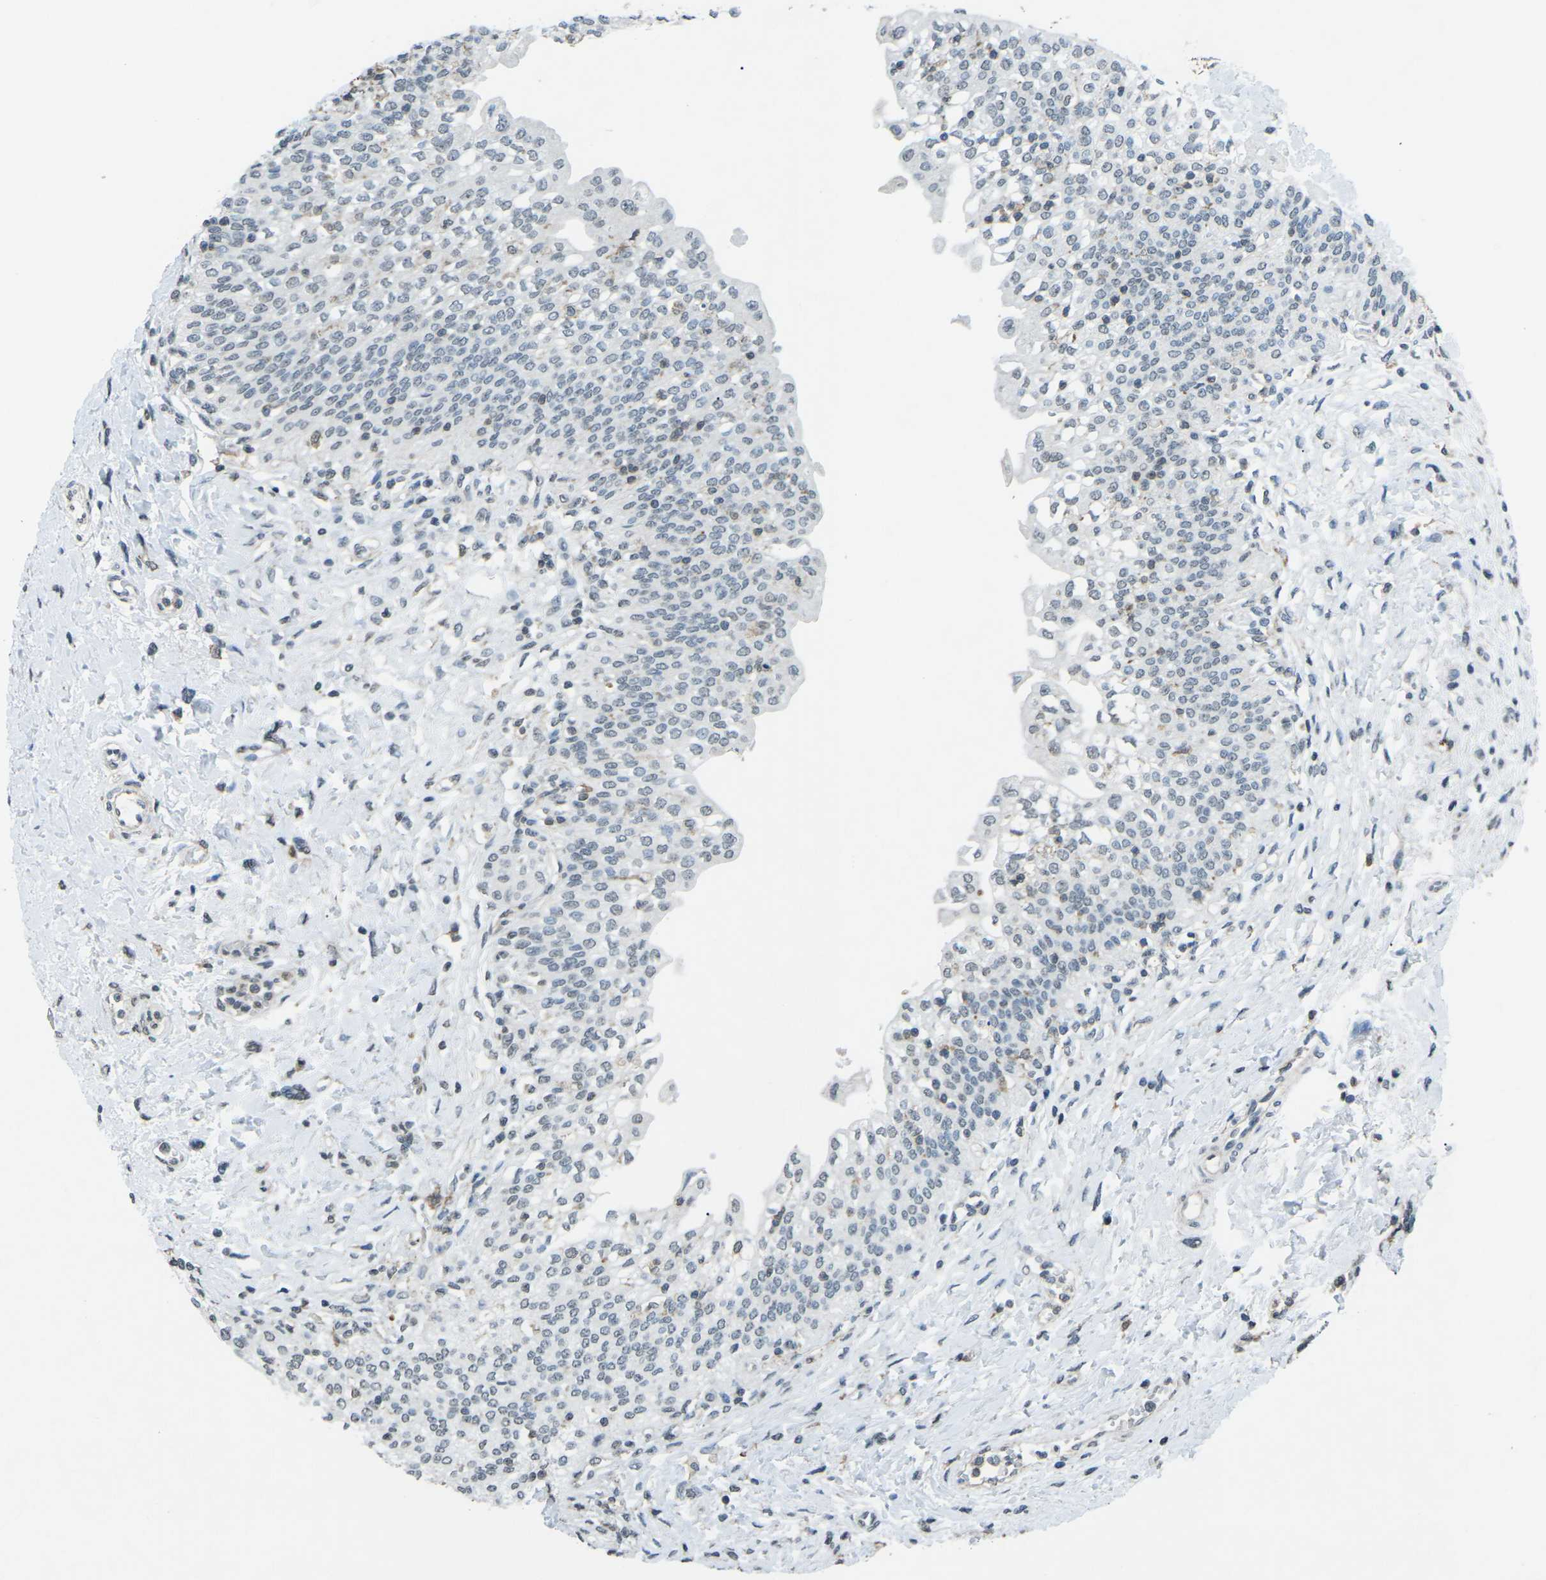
{"staining": {"intensity": "weak", "quantity": "<25%", "location": "cytoplasmic/membranous"}, "tissue": "urinary bladder", "cell_type": "Urothelial cells", "image_type": "normal", "snomed": [{"axis": "morphology", "description": "Normal tissue, NOS"}, {"axis": "topography", "description": "Urinary bladder"}], "caption": "DAB (3,3'-diaminobenzidine) immunohistochemical staining of normal human urinary bladder reveals no significant staining in urothelial cells. Brightfield microscopy of immunohistochemistry stained with DAB (3,3'-diaminobenzidine) (brown) and hematoxylin (blue), captured at high magnification.", "gene": "TFR2", "patient": {"sex": "male", "age": 55}}